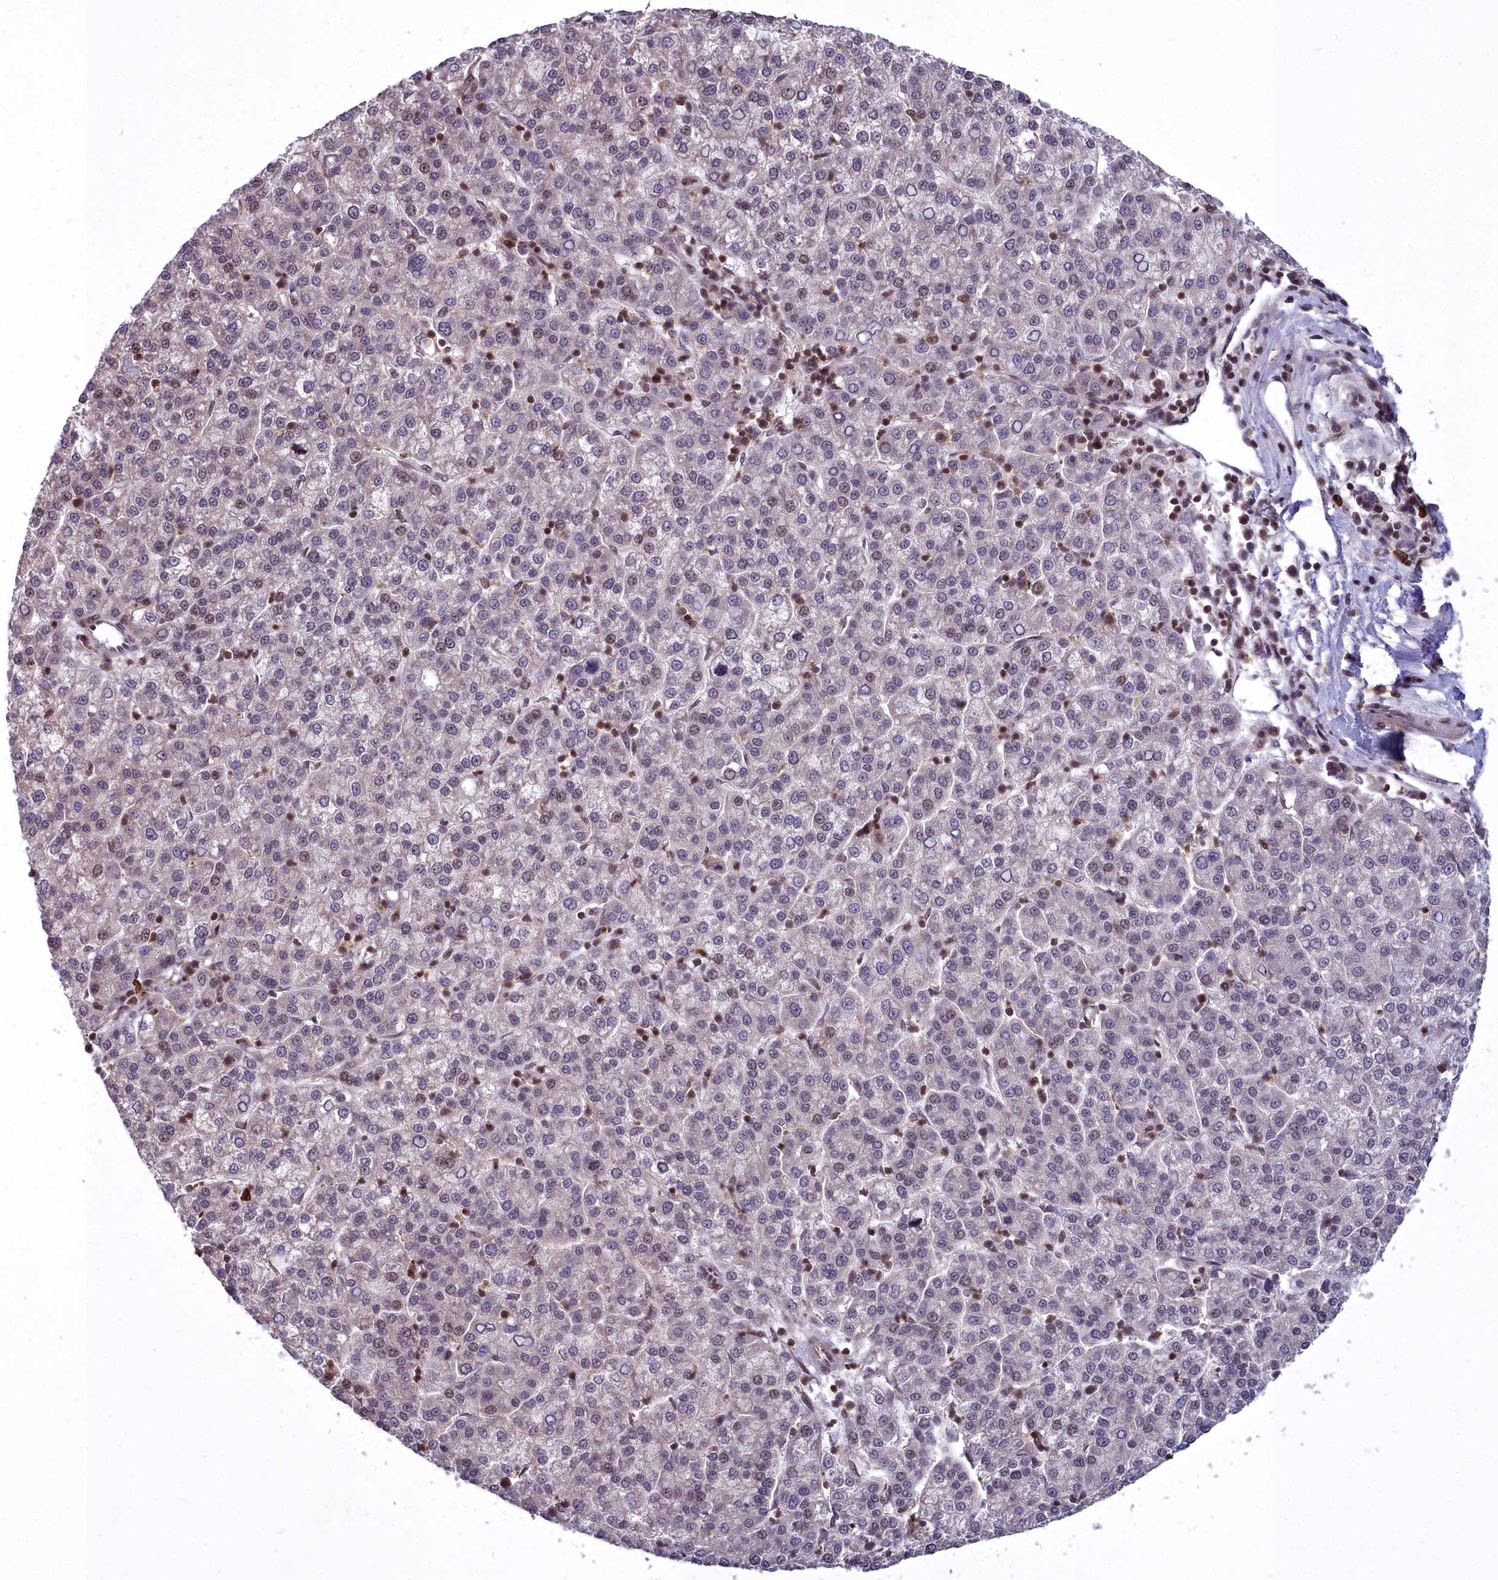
{"staining": {"intensity": "weak", "quantity": "<25%", "location": "nuclear"}, "tissue": "liver cancer", "cell_type": "Tumor cells", "image_type": "cancer", "snomed": [{"axis": "morphology", "description": "Carcinoma, Hepatocellular, NOS"}, {"axis": "topography", "description": "Liver"}], "caption": "Tumor cells are negative for protein expression in human liver cancer (hepatocellular carcinoma).", "gene": "GMEB1", "patient": {"sex": "female", "age": 58}}